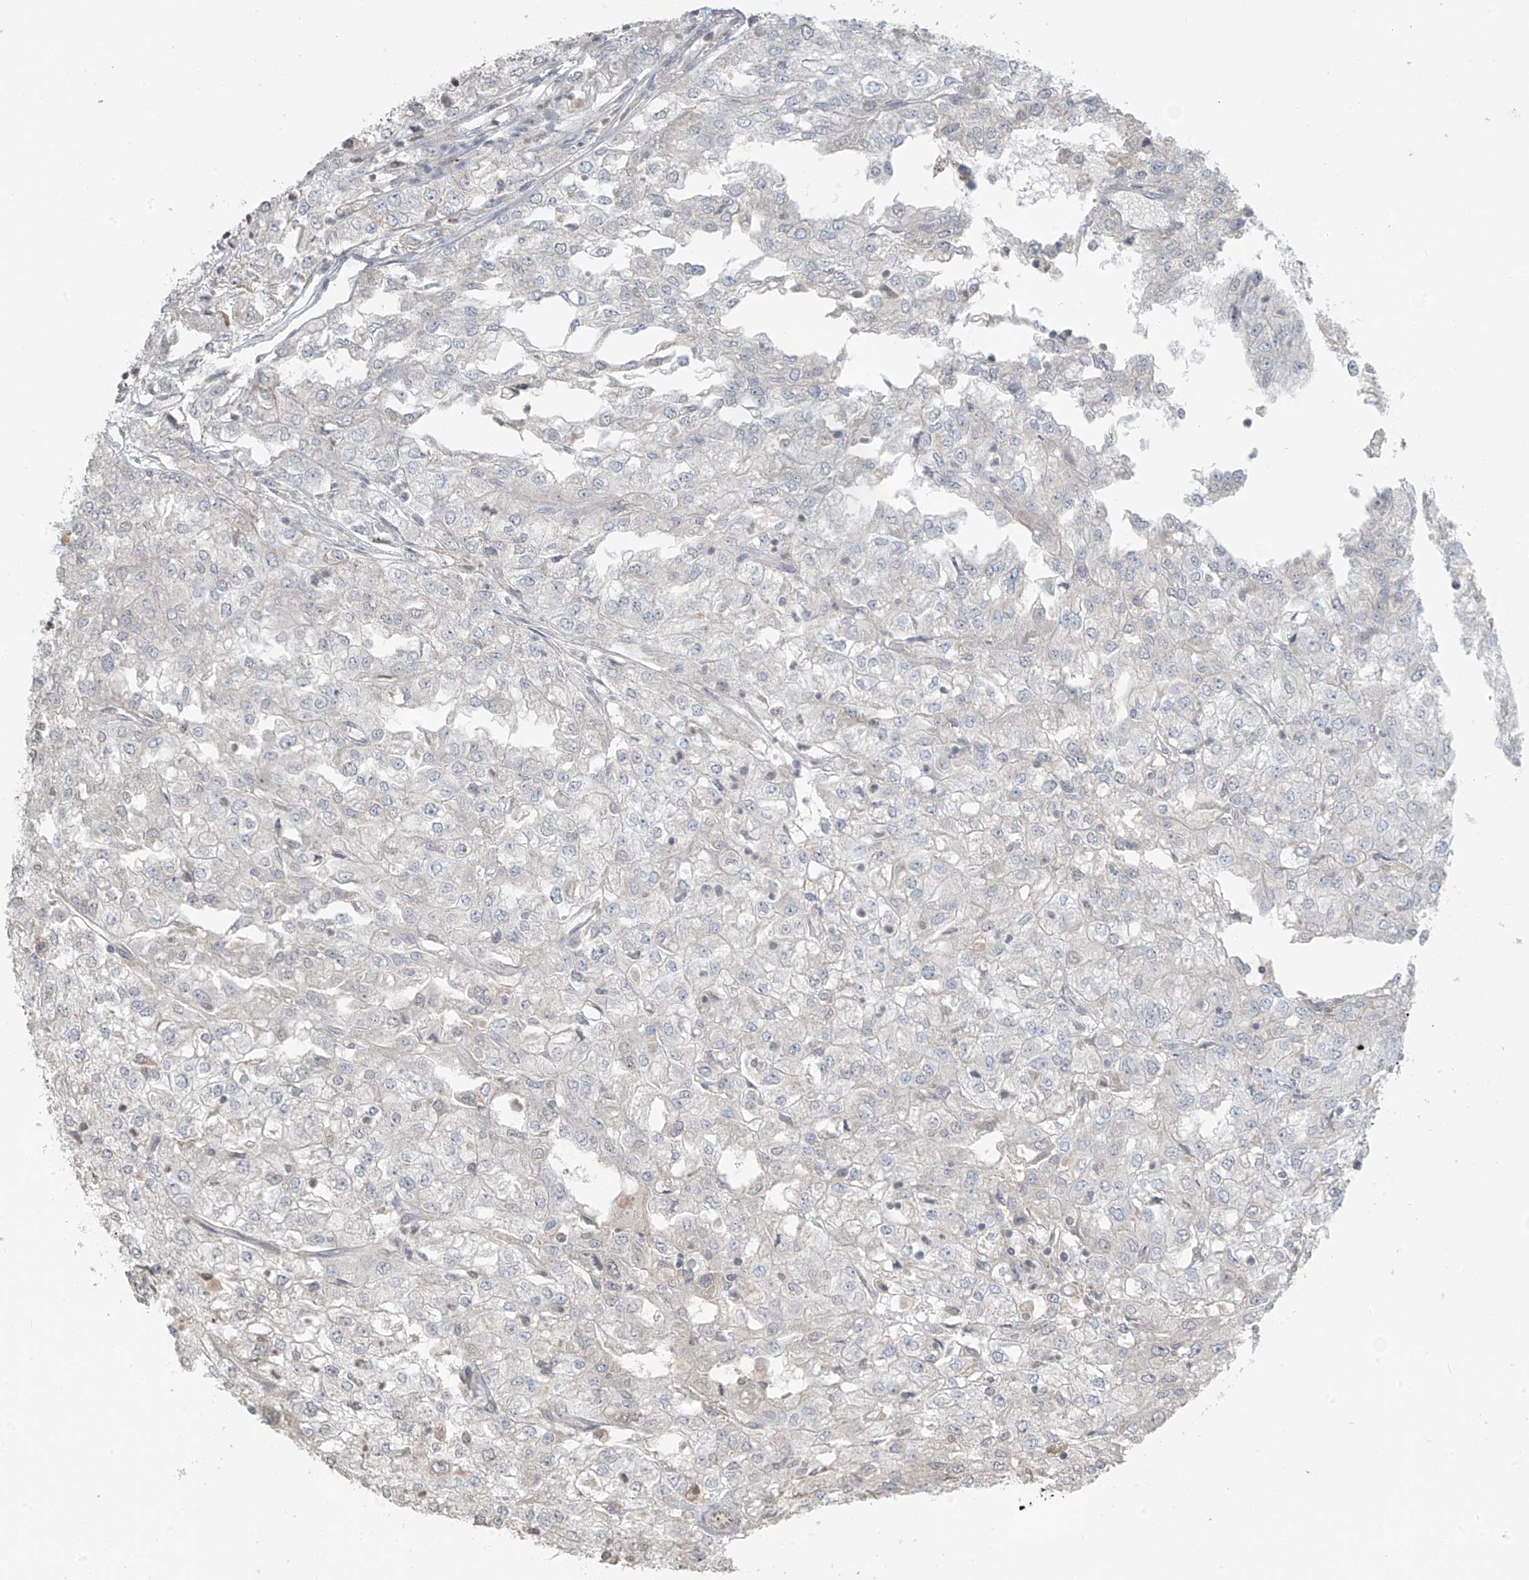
{"staining": {"intensity": "negative", "quantity": "none", "location": "none"}, "tissue": "renal cancer", "cell_type": "Tumor cells", "image_type": "cancer", "snomed": [{"axis": "morphology", "description": "Adenocarcinoma, NOS"}, {"axis": "topography", "description": "Kidney"}], "caption": "Immunohistochemistry (IHC) micrograph of neoplastic tissue: human adenocarcinoma (renal) stained with DAB reveals no significant protein staining in tumor cells.", "gene": "HOXA11", "patient": {"sex": "female", "age": 54}}